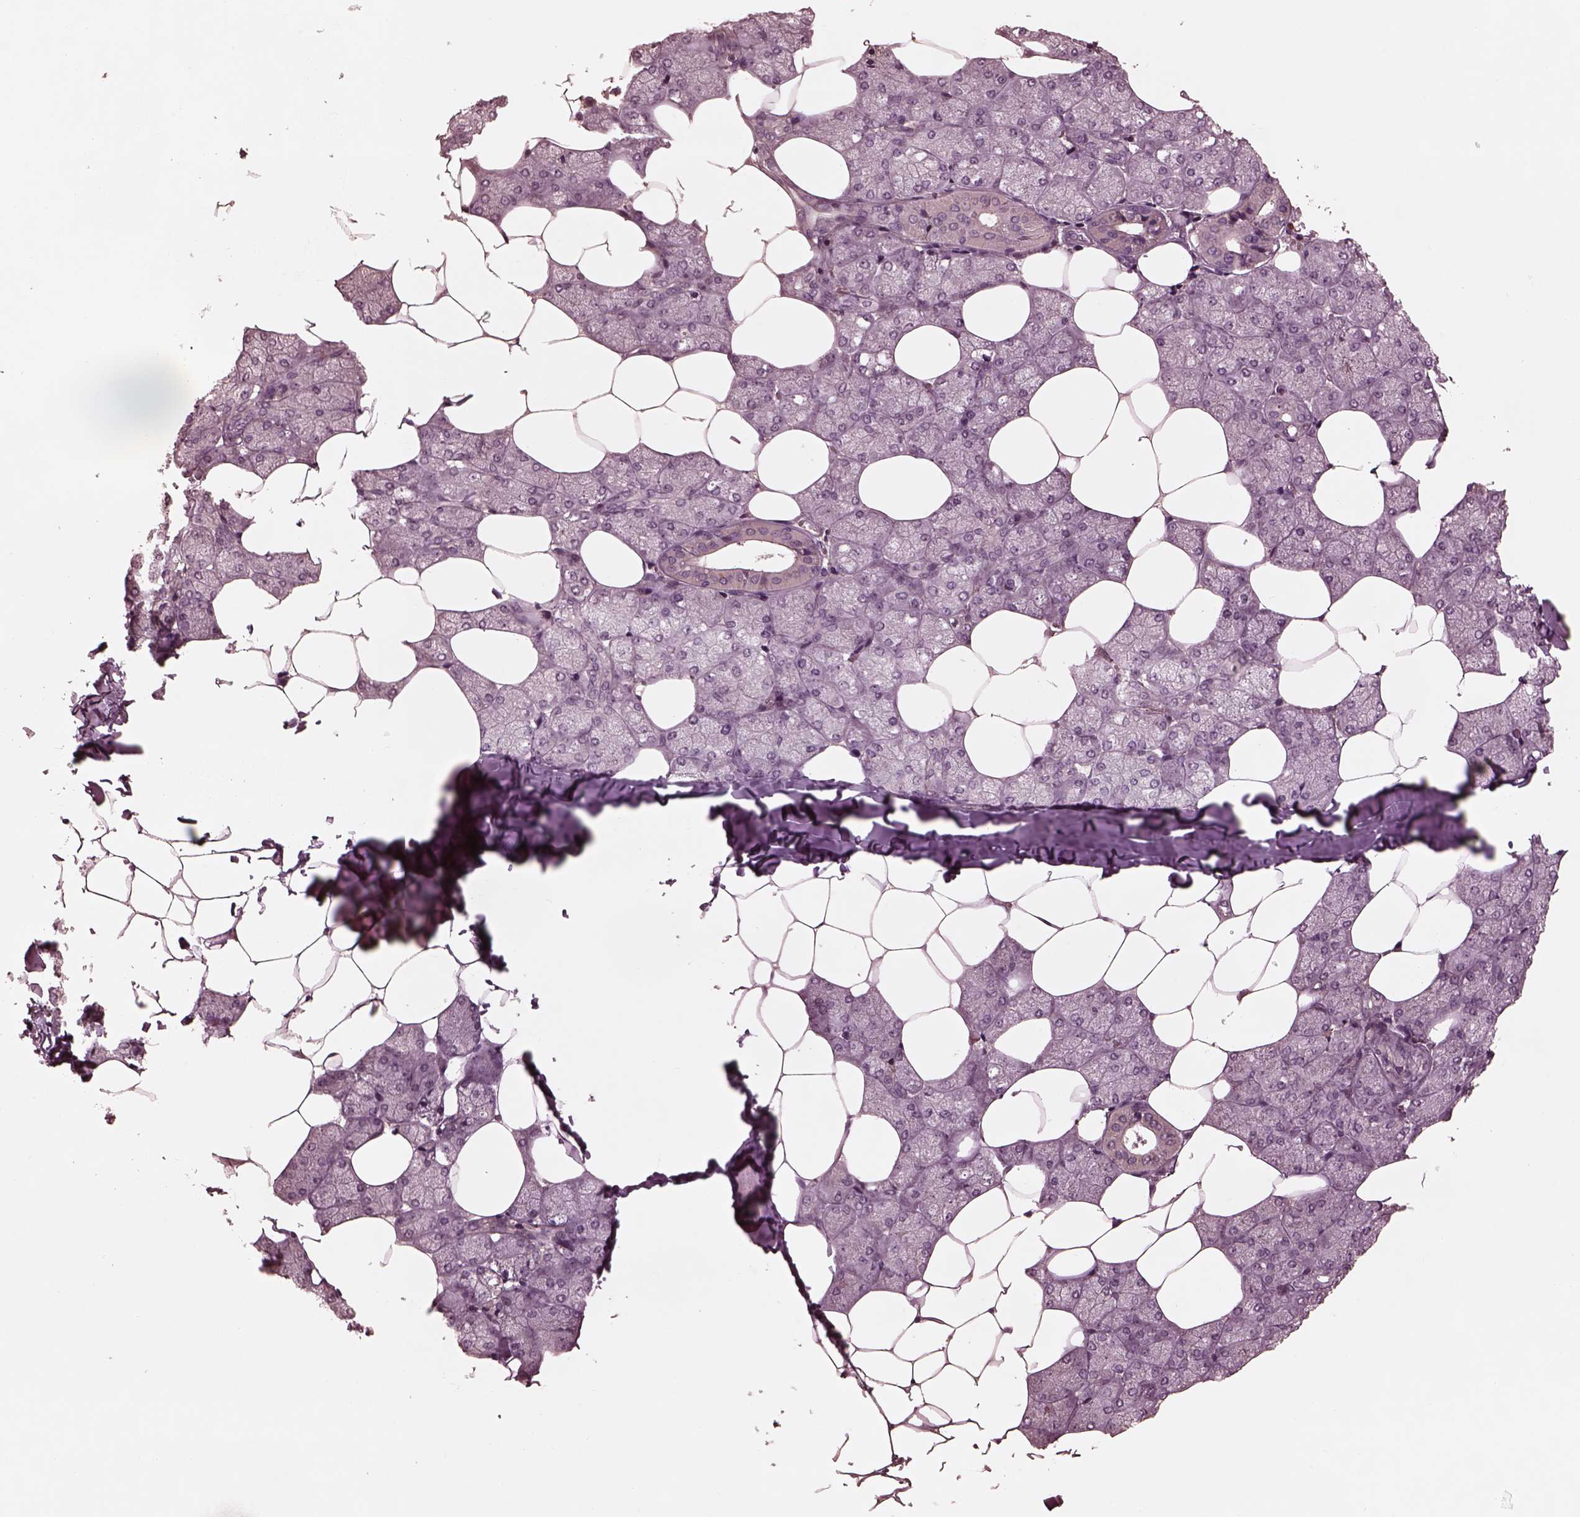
{"staining": {"intensity": "negative", "quantity": "none", "location": "none"}, "tissue": "salivary gland", "cell_type": "Glandular cells", "image_type": "normal", "snomed": [{"axis": "morphology", "description": "Normal tissue, NOS"}, {"axis": "topography", "description": "Salivary gland"}], "caption": "Immunohistochemical staining of unremarkable salivary gland exhibits no significant positivity in glandular cells. The staining is performed using DAB brown chromogen with nuclei counter-stained in using hematoxylin.", "gene": "TF", "patient": {"sex": "female", "age": 43}}